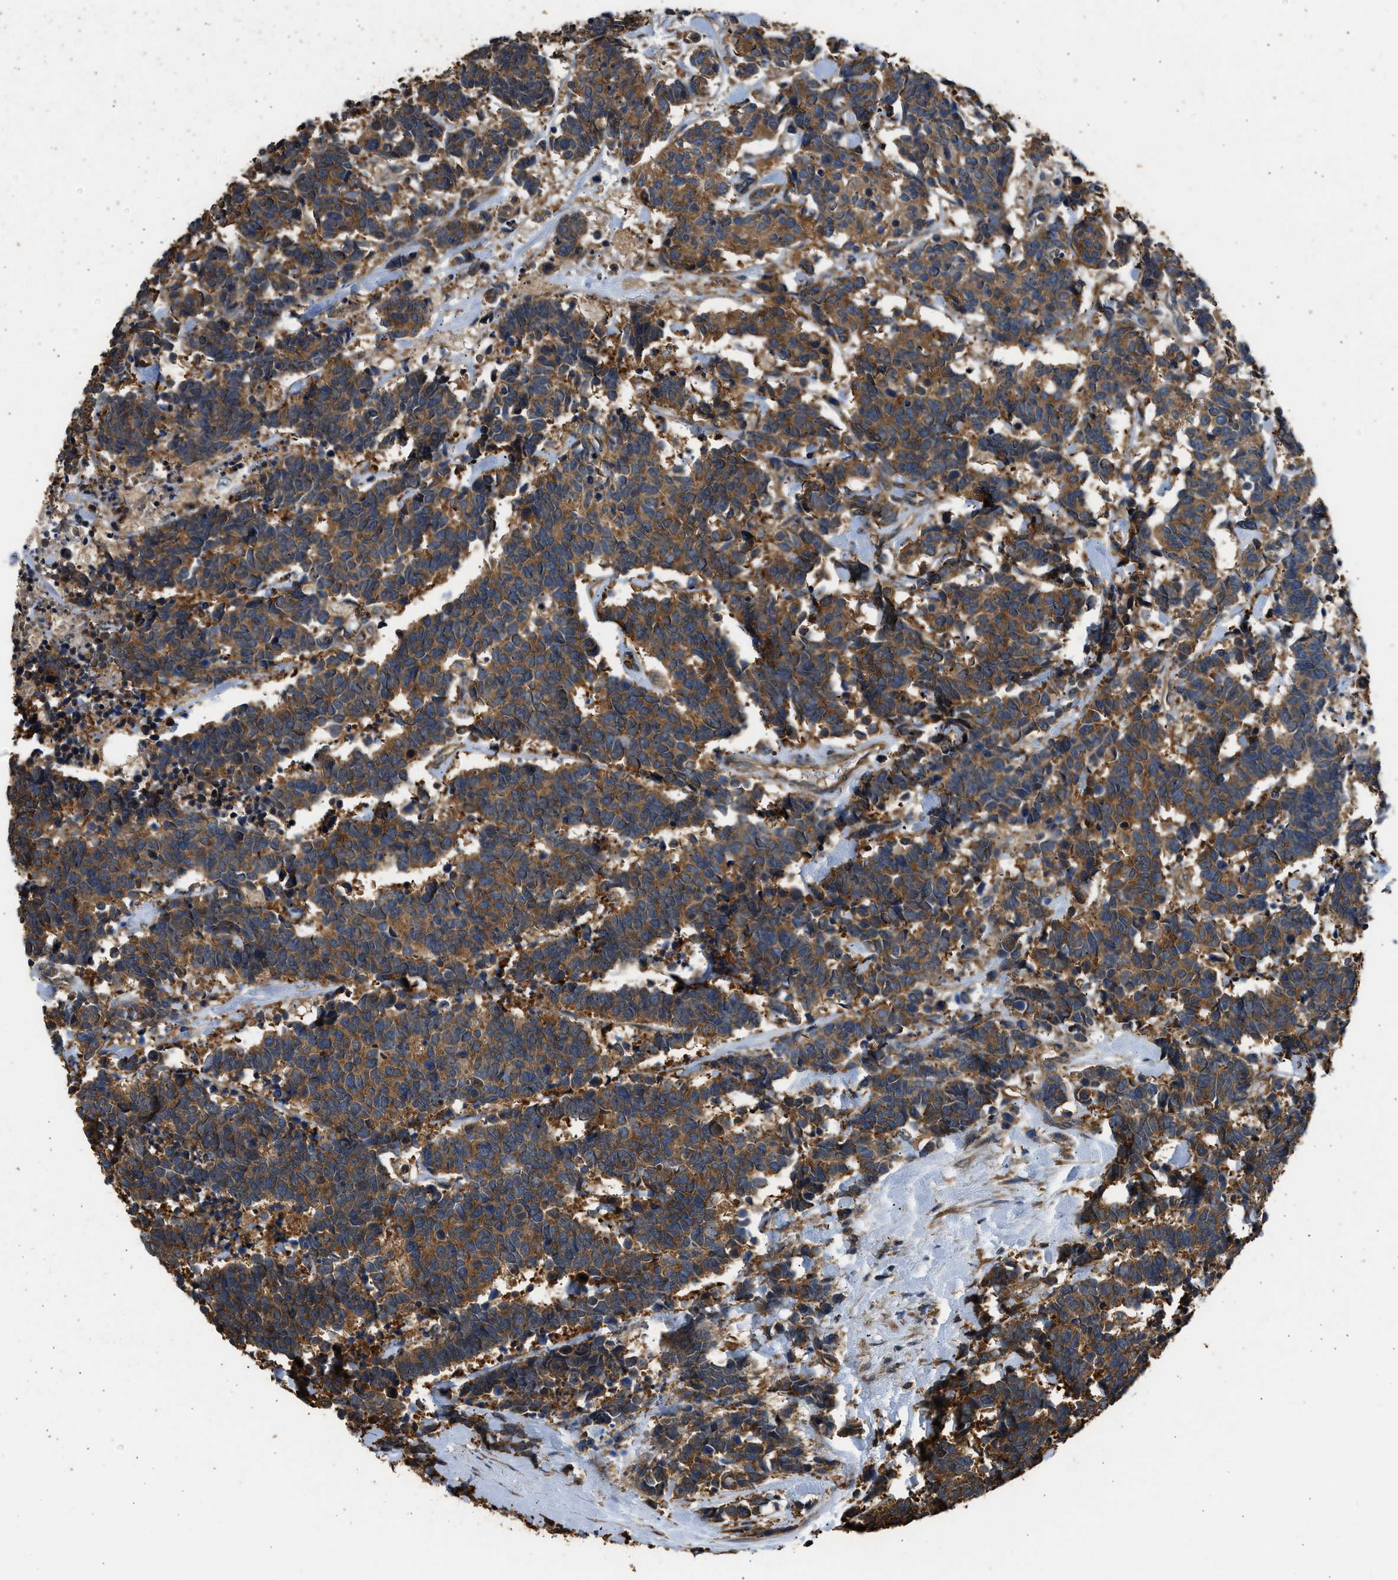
{"staining": {"intensity": "moderate", "quantity": ">75%", "location": "cytoplasmic/membranous"}, "tissue": "carcinoid", "cell_type": "Tumor cells", "image_type": "cancer", "snomed": [{"axis": "morphology", "description": "Carcinoma, NOS"}, {"axis": "morphology", "description": "Carcinoid, malignant, NOS"}, {"axis": "topography", "description": "Urinary bladder"}], "caption": "This is a photomicrograph of IHC staining of carcinoid (malignant), which shows moderate expression in the cytoplasmic/membranous of tumor cells.", "gene": "SLC36A4", "patient": {"sex": "male", "age": 57}}